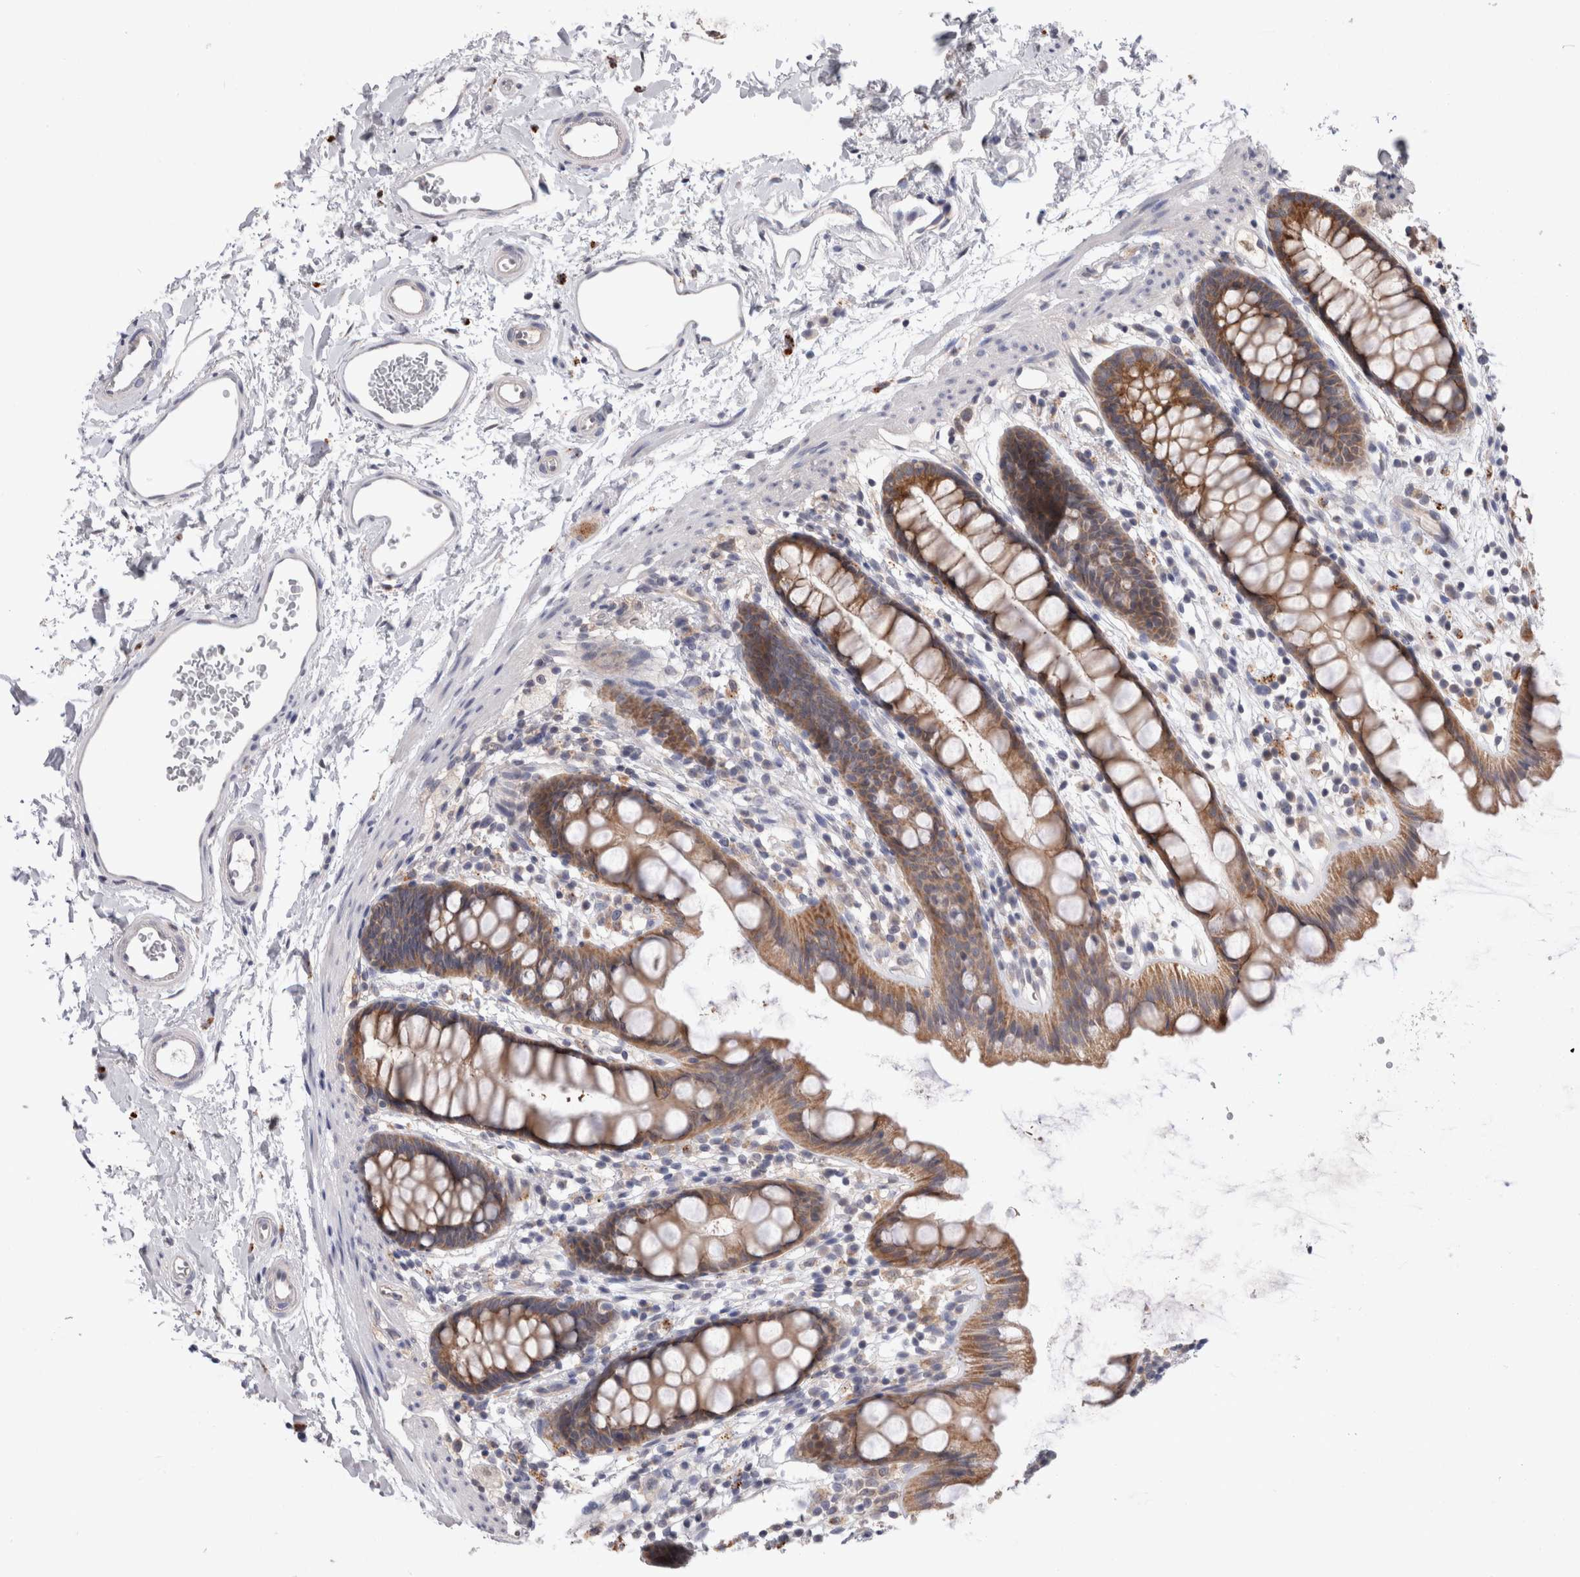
{"staining": {"intensity": "moderate", "quantity": ">75%", "location": "cytoplasmic/membranous"}, "tissue": "rectum", "cell_type": "Glandular cells", "image_type": "normal", "snomed": [{"axis": "morphology", "description": "Normal tissue, NOS"}, {"axis": "topography", "description": "Rectum"}], "caption": "This histopathology image shows IHC staining of benign rectum, with medium moderate cytoplasmic/membranous positivity in approximately >75% of glandular cells.", "gene": "MRPL37", "patient": {"sex": "female", "age": 65}}